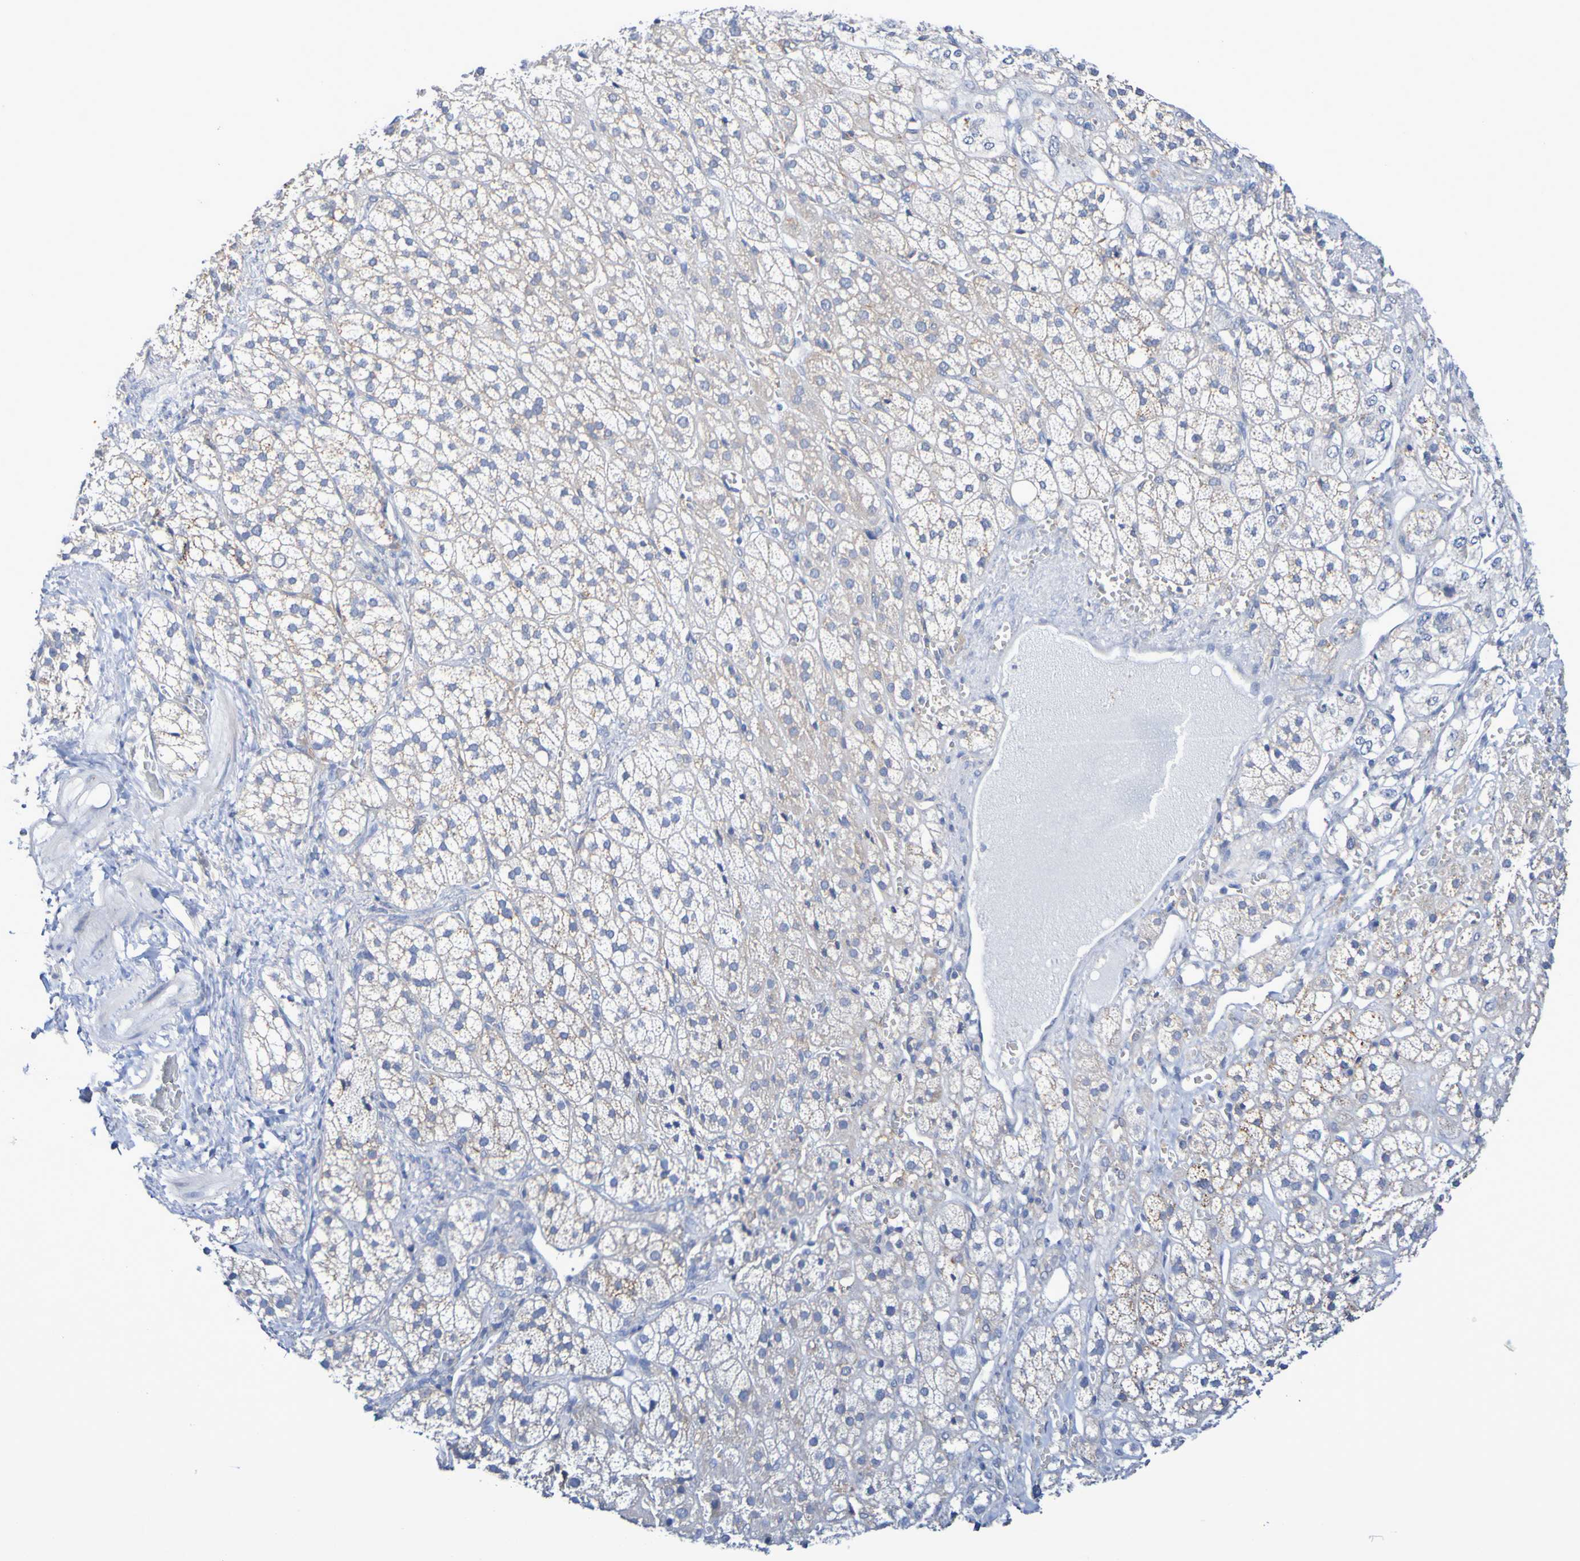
{"staining": {"intensity": "weak", "quantity": "25%-75%", "location": "cytoplasmic/membranous"}, "tissue": "adrenal gland", "cell_type": "Glandular cells", "image_type": "normal", "snomed": [{"axis": "morphology", "description": "Normal tissue, NOS"}, {"axis": "topography", "description": "Adrenal gland"}], "caption": "DAB immunohistochemical staining of benign adrenal gland shows weak cytoplasmic/membranous protein positivity in approximately 25%-75% of glandular cells. Immunohistochemistry stains the protein of interest in brown and the nuclei are stained blue.", "gene": "SLC3A2", "patient": {"sex": "male", "age": 56}}